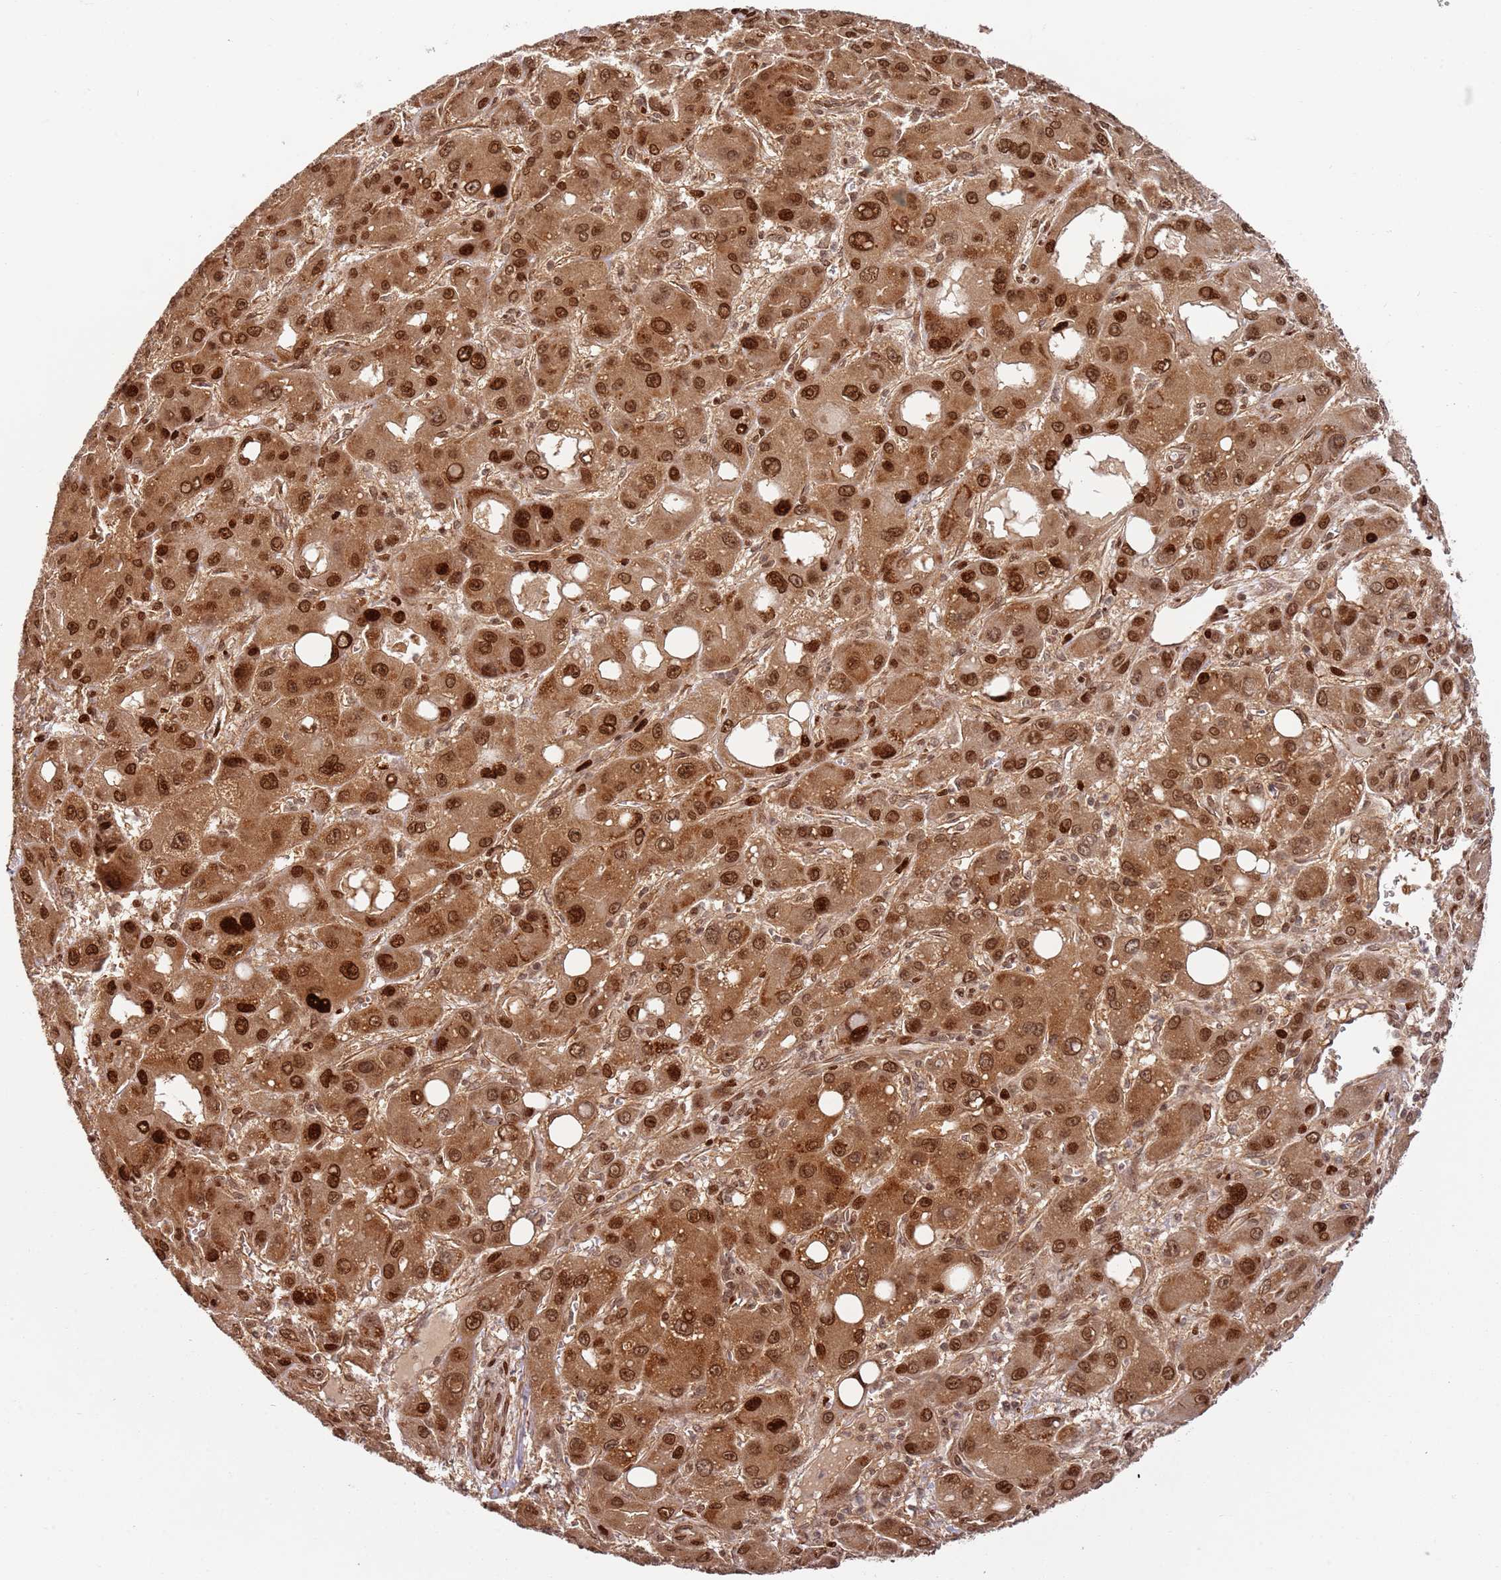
{"staining": {"intensity": "strong", "quantity": ">75%", "location": "cytoplasmic/membranous,nuclear"}, "tissue": "liver cancer", "cell_type": "Tumor cells", "image_type": "cancer", "snomed": [{"axis": "morphology", "description": "Carcinoma, Hepatocellular, NOS"}, {"axis": "topography", "description": "Liver"}], "caption": "Tumor cells display high levels of strong cytoplasmic/membranous and nuclear expression in about >75% of cells in human liver cancer (hepatocellular carcinoma).", "gene": "TMEM233", "patient": {"sex": "male", "age": 55}}